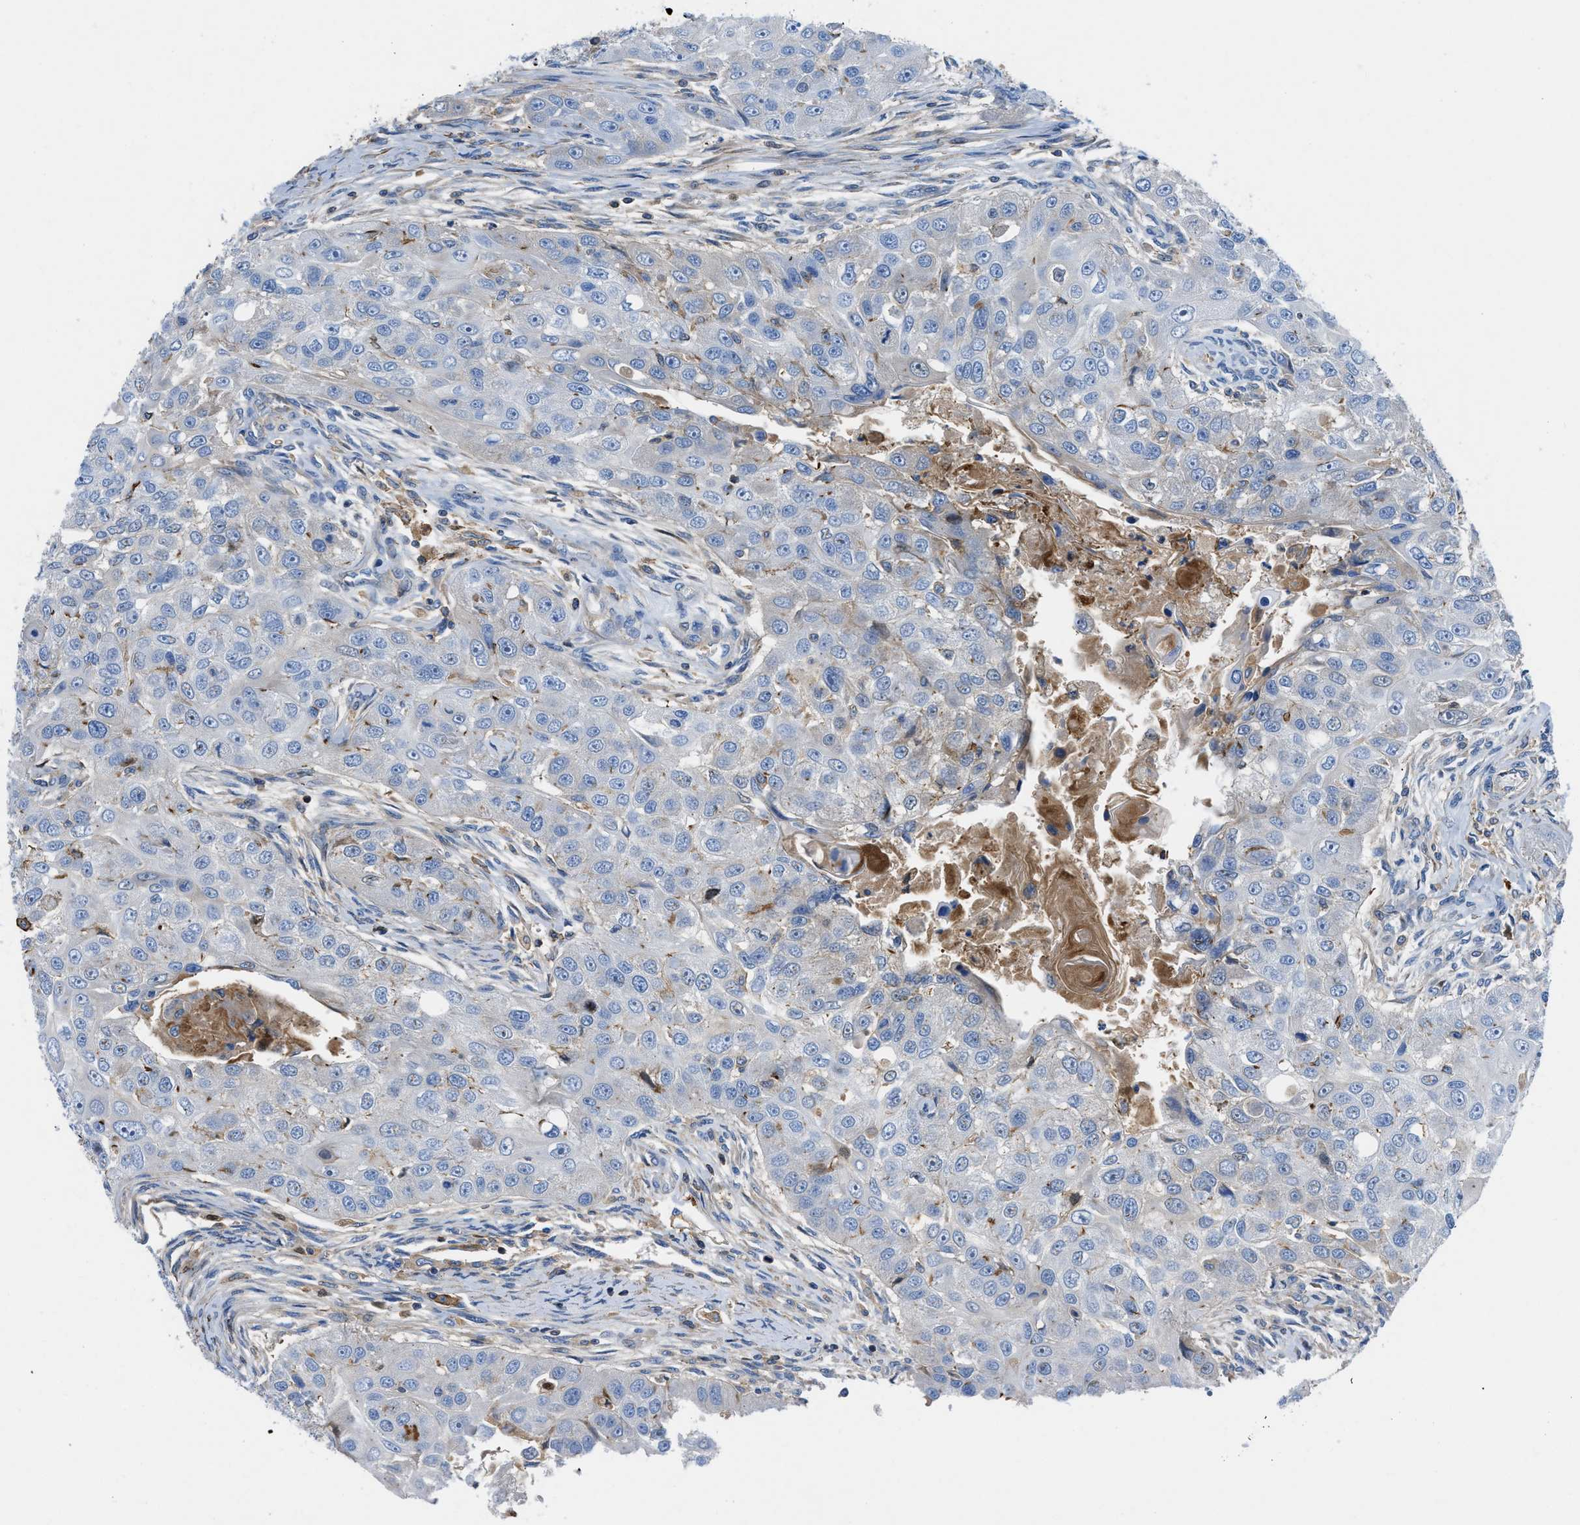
{"staining": {"intensity": "negative", "quantity": "none", "location": "none"}, "tissue": "head and neck cancer", "cell_type": "Tumor cells", "image_type": "cancer", "snomed": [{"axis": "morphology", "description": "Normal tissue, NOS"}, {"axis": "morphology", "description": "Squamous cell carcinoma, NOS"}, {"axis": "topography", "description": "Skeletal muscle"}, {"axis": "topography", "description": "Head-Neck"}], "caption": "IHC of squamous cell carcinoma (head and neck) displays no positivity in tumor cells.", "gene": "ATP6V0D1", "patient": {"sex": "male", "age": 51}}